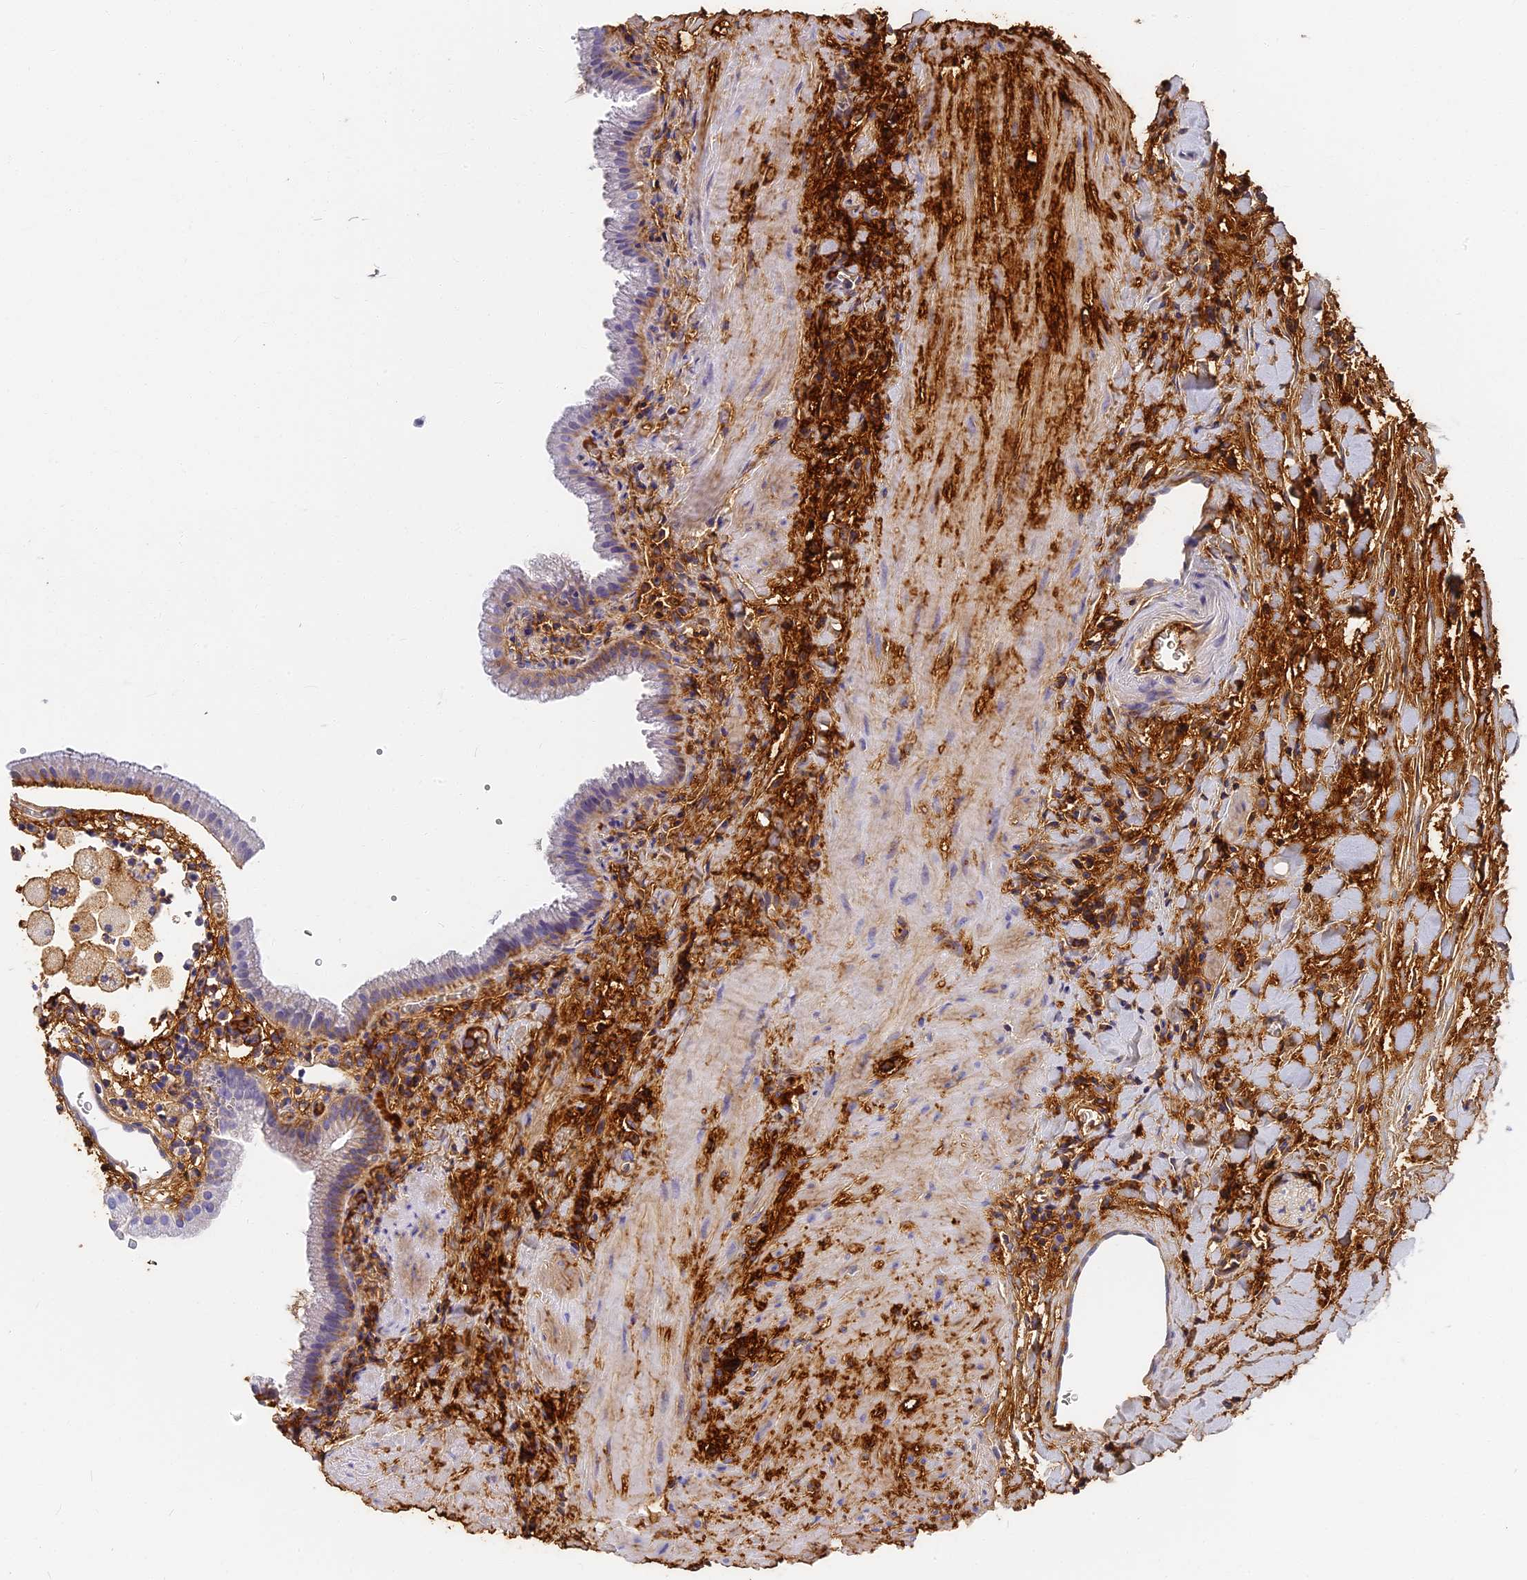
{"staining": {"intensity": "weak", "quantity": "<25%", "location": "cytoplasmic/membranous"}, "tissue": "gallbladder", "cell_type": "Glandular cells", "image_type": "normal", "snomed": [{"axis": "morphology", "description": "Normal tissue, NOS"}, {"axis": "topography", "description": "Gallbladder"}], "caption": "Histopathology image shows no protein positivity in glandular cells of benign gallbladder. Nuclei are stained in blue.", "gene": "ITIH1", "patient": {"sex": "male", "age": 78}}